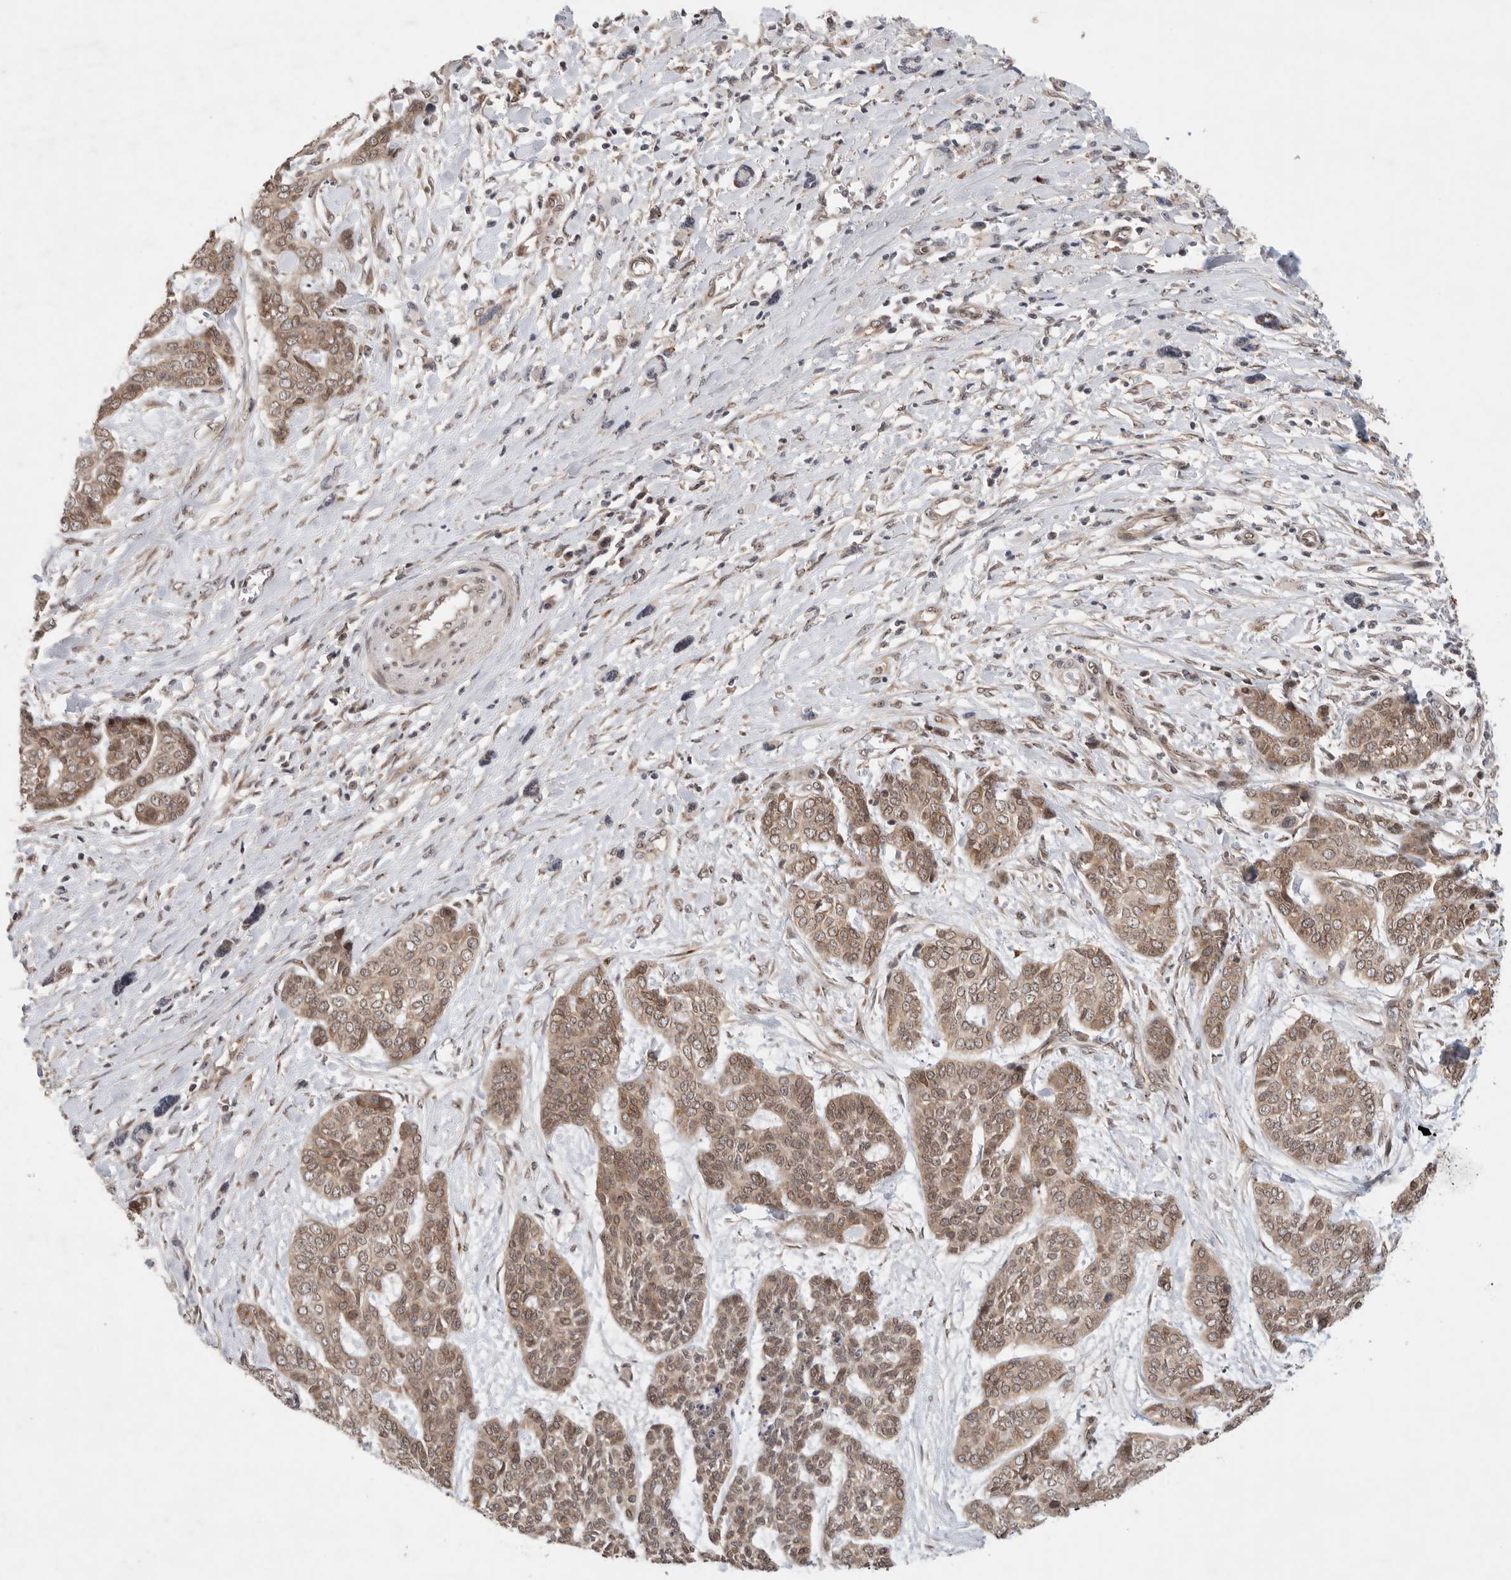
{"staining": {"intensity": "moderate", "quantity": ">75%", "location": "cytoplasmic/membranous,nuclear"}, "tissue": "skin cancer", "cell_type": "Tumor cells", "image_type": "cancer", "snomed": [{"axis": "morphology", "description": "Basal cell carcinoma"}, {"axis": "topography", "description": "Skin"}], "caption": "Protein analysis of basal cell carcinoma (skin) tissue reveals moderate cytoplasmic/membranous and nuclear positivity in approximately >75% of tumor cells.", "gene": "LEMD3", "patient": {"sex": "female", "age": 64}}